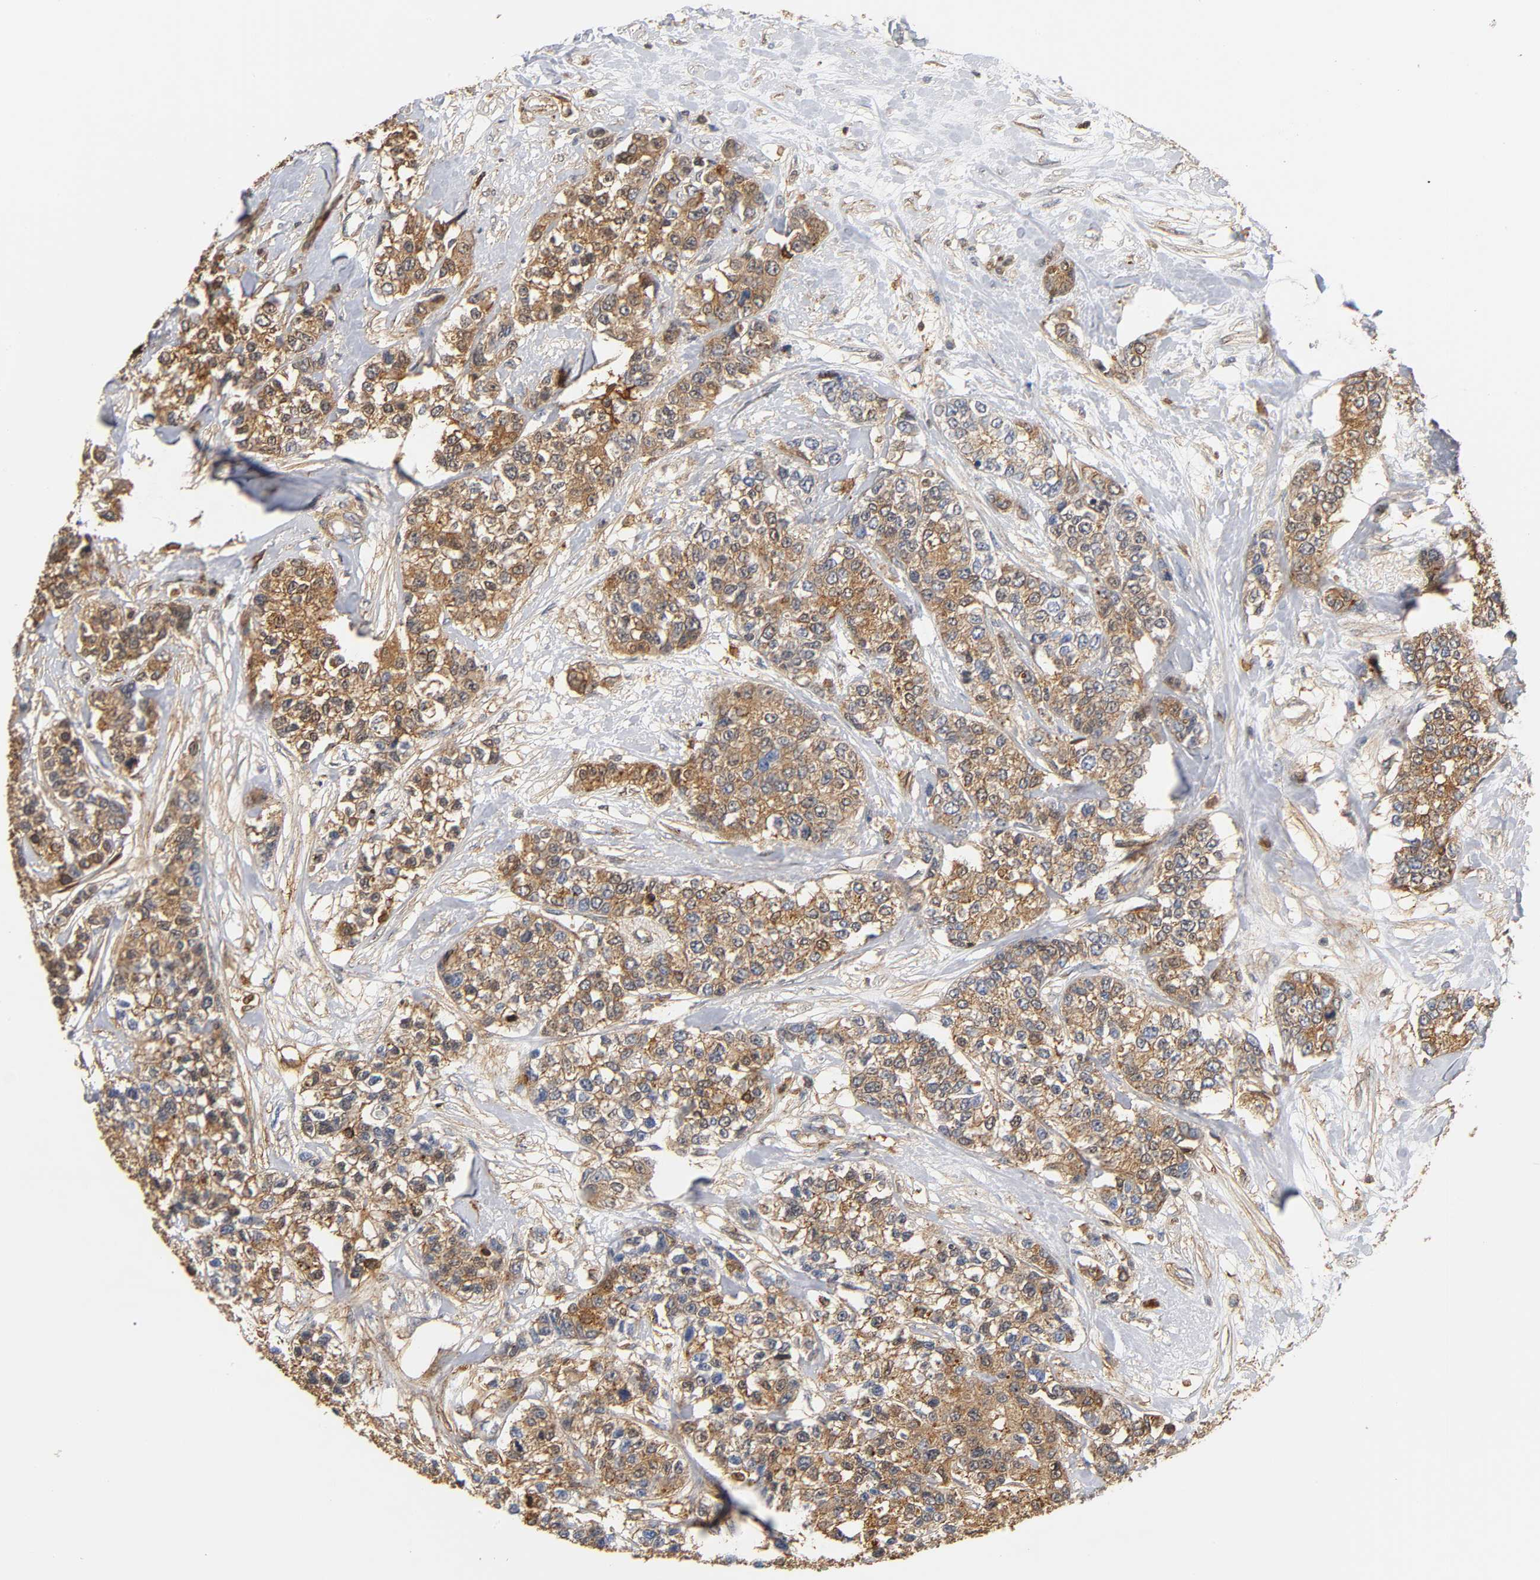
{"staining": {"intensity": "moderate", "quantity": ">75%", "location": "cytoplasmic/membranous"}, "tissue": "breast cancer", "cell_type": "Tumor cells", "image_type": "cancer", "snomed": [{"axis": "morphology", "description": "Duct carcinoma"}, {"axis": "topography", "description": "Breast"}], "caption": "Tumor cells reveal medium levels of moderate cytoplasmic/membranous positivity in approximately >75% of cells in breast cancer.", "gene": "ANXA11", "patient": {"sex": "female", "age": 51}}